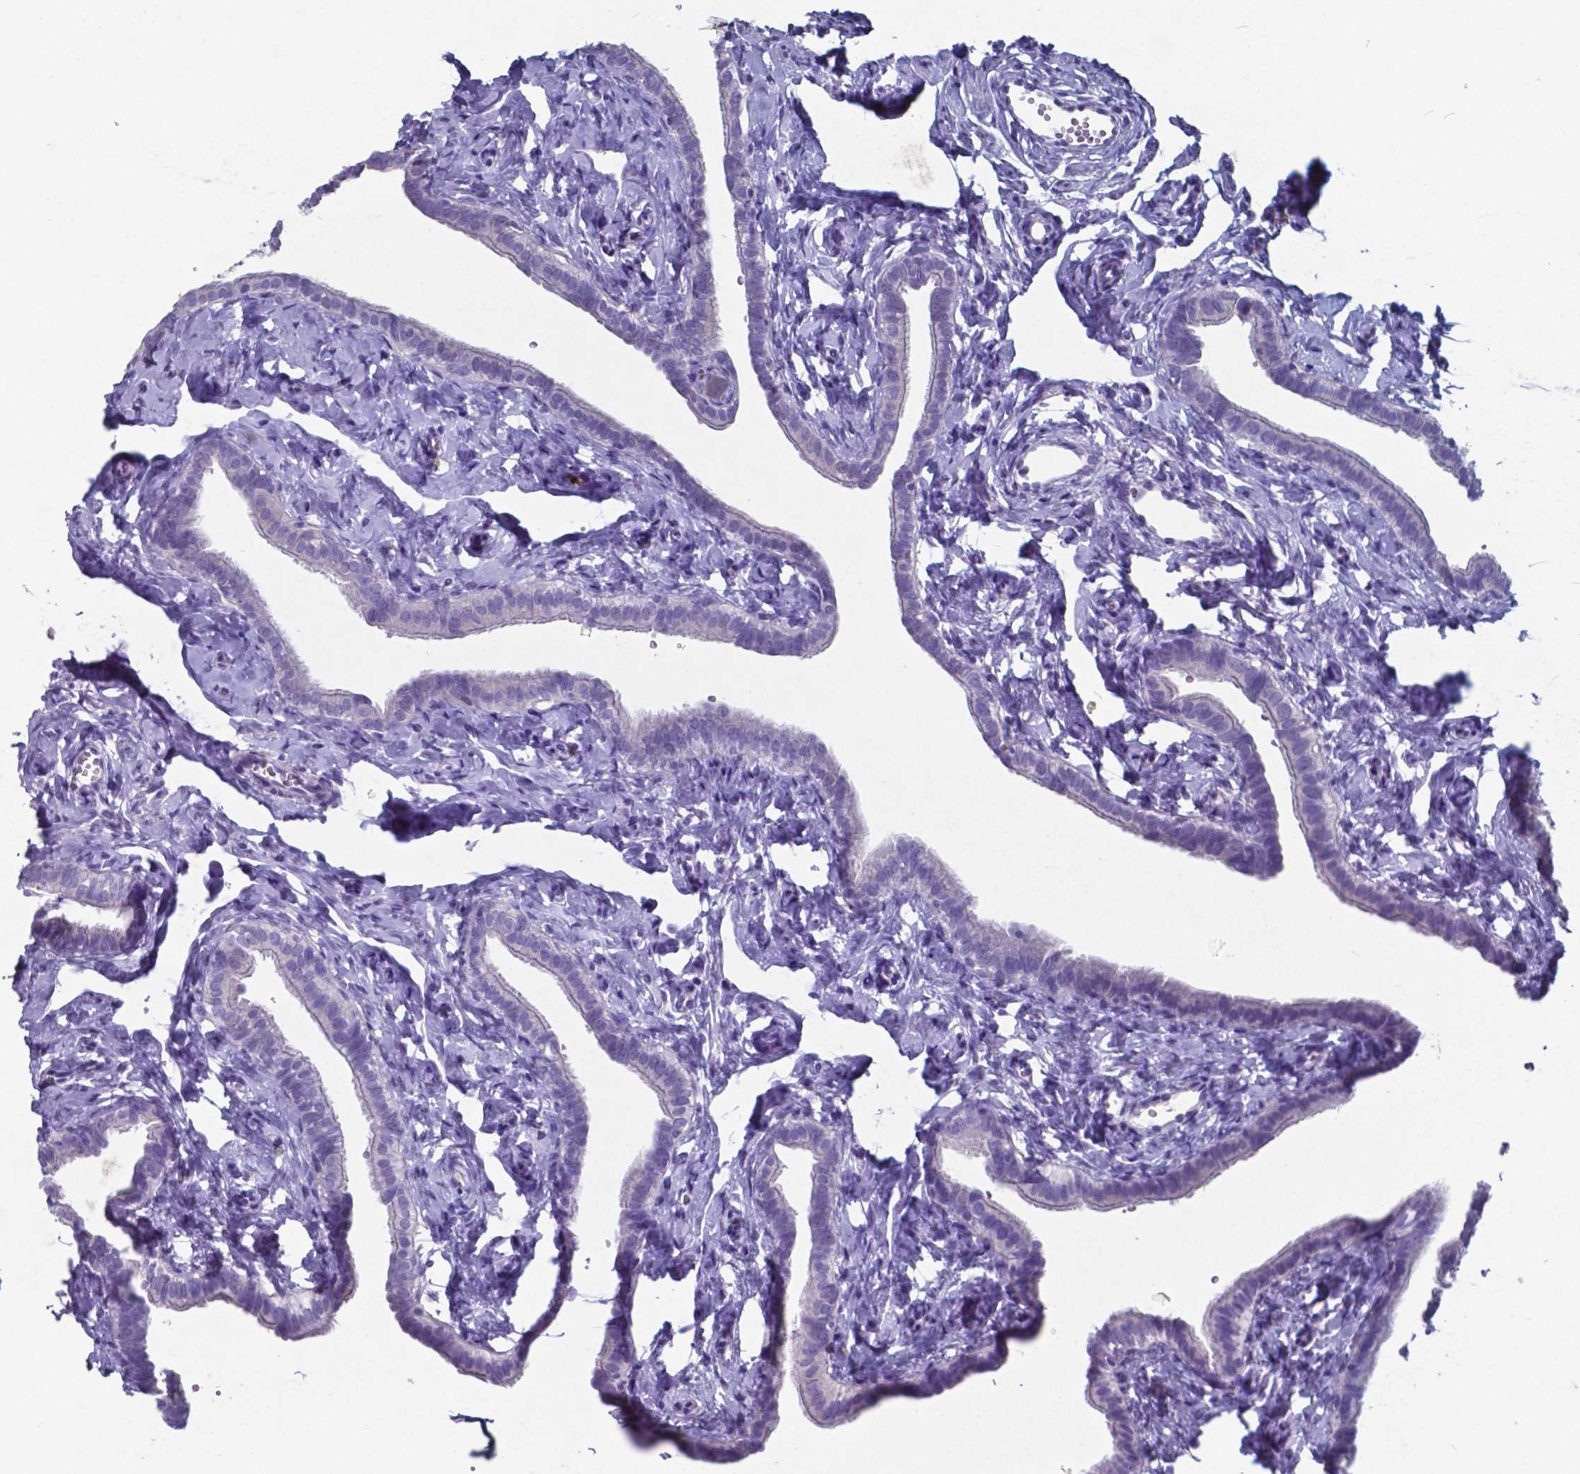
{"staining": {"intensity": "negative", "quantity": "none", "location": "none"}, "tissue": "fallopian tube", "cell_type": "Glandular cells", "image_type": "normal", "snomed": [{"axis": "morphology", "description": "Normal tissue, NOS"}, {"axis": "topography", "description": "Fallopian tube"}], "caption": "Glandular cells show no significant protein positivity in unremarkable fallopian tube.", "gene": "TTR", "patient": {"sex": "female", "age": 41}}